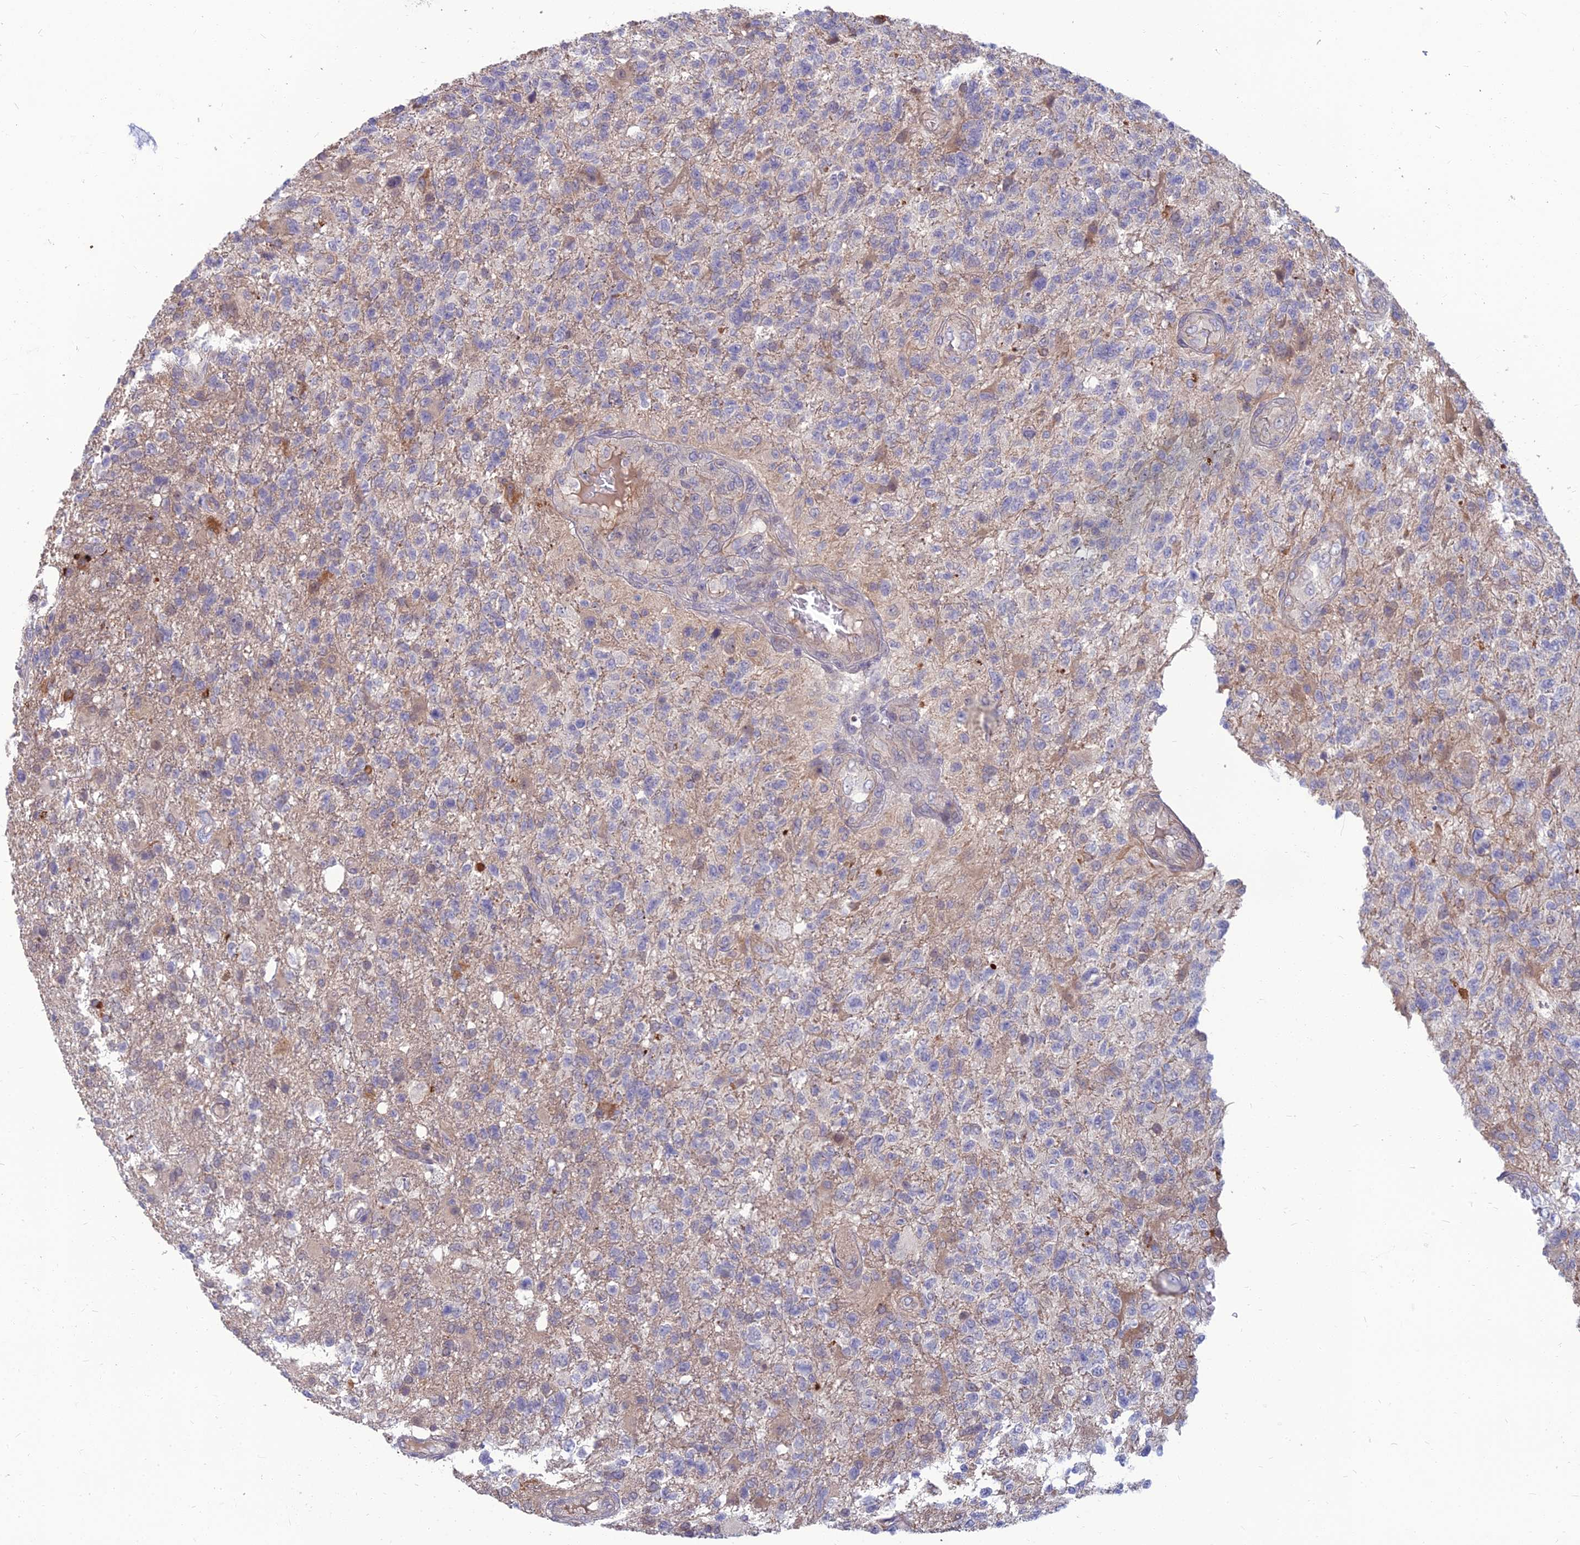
{"staining": {"intensity": "negative", "quantity": "none", "location": "none"}, "tissue": "glioma", "cell_type": "Tumor cells", "image_type": "cancer", "snomed": [{"axis": "morphology", "description": "Glioma, malignant, High grade"}, {"axis": "topography", "description": "Brain"}], "caption": "Immunohistochemistry (IHC) histopathology image of neoplastic tissue: glioma stained with DAB (3,3'-diaminobenzidine) displays no significant protein expression in tumor cells.", "gene": "OPA3", "patient": {"sex": "male", "age": 56}}